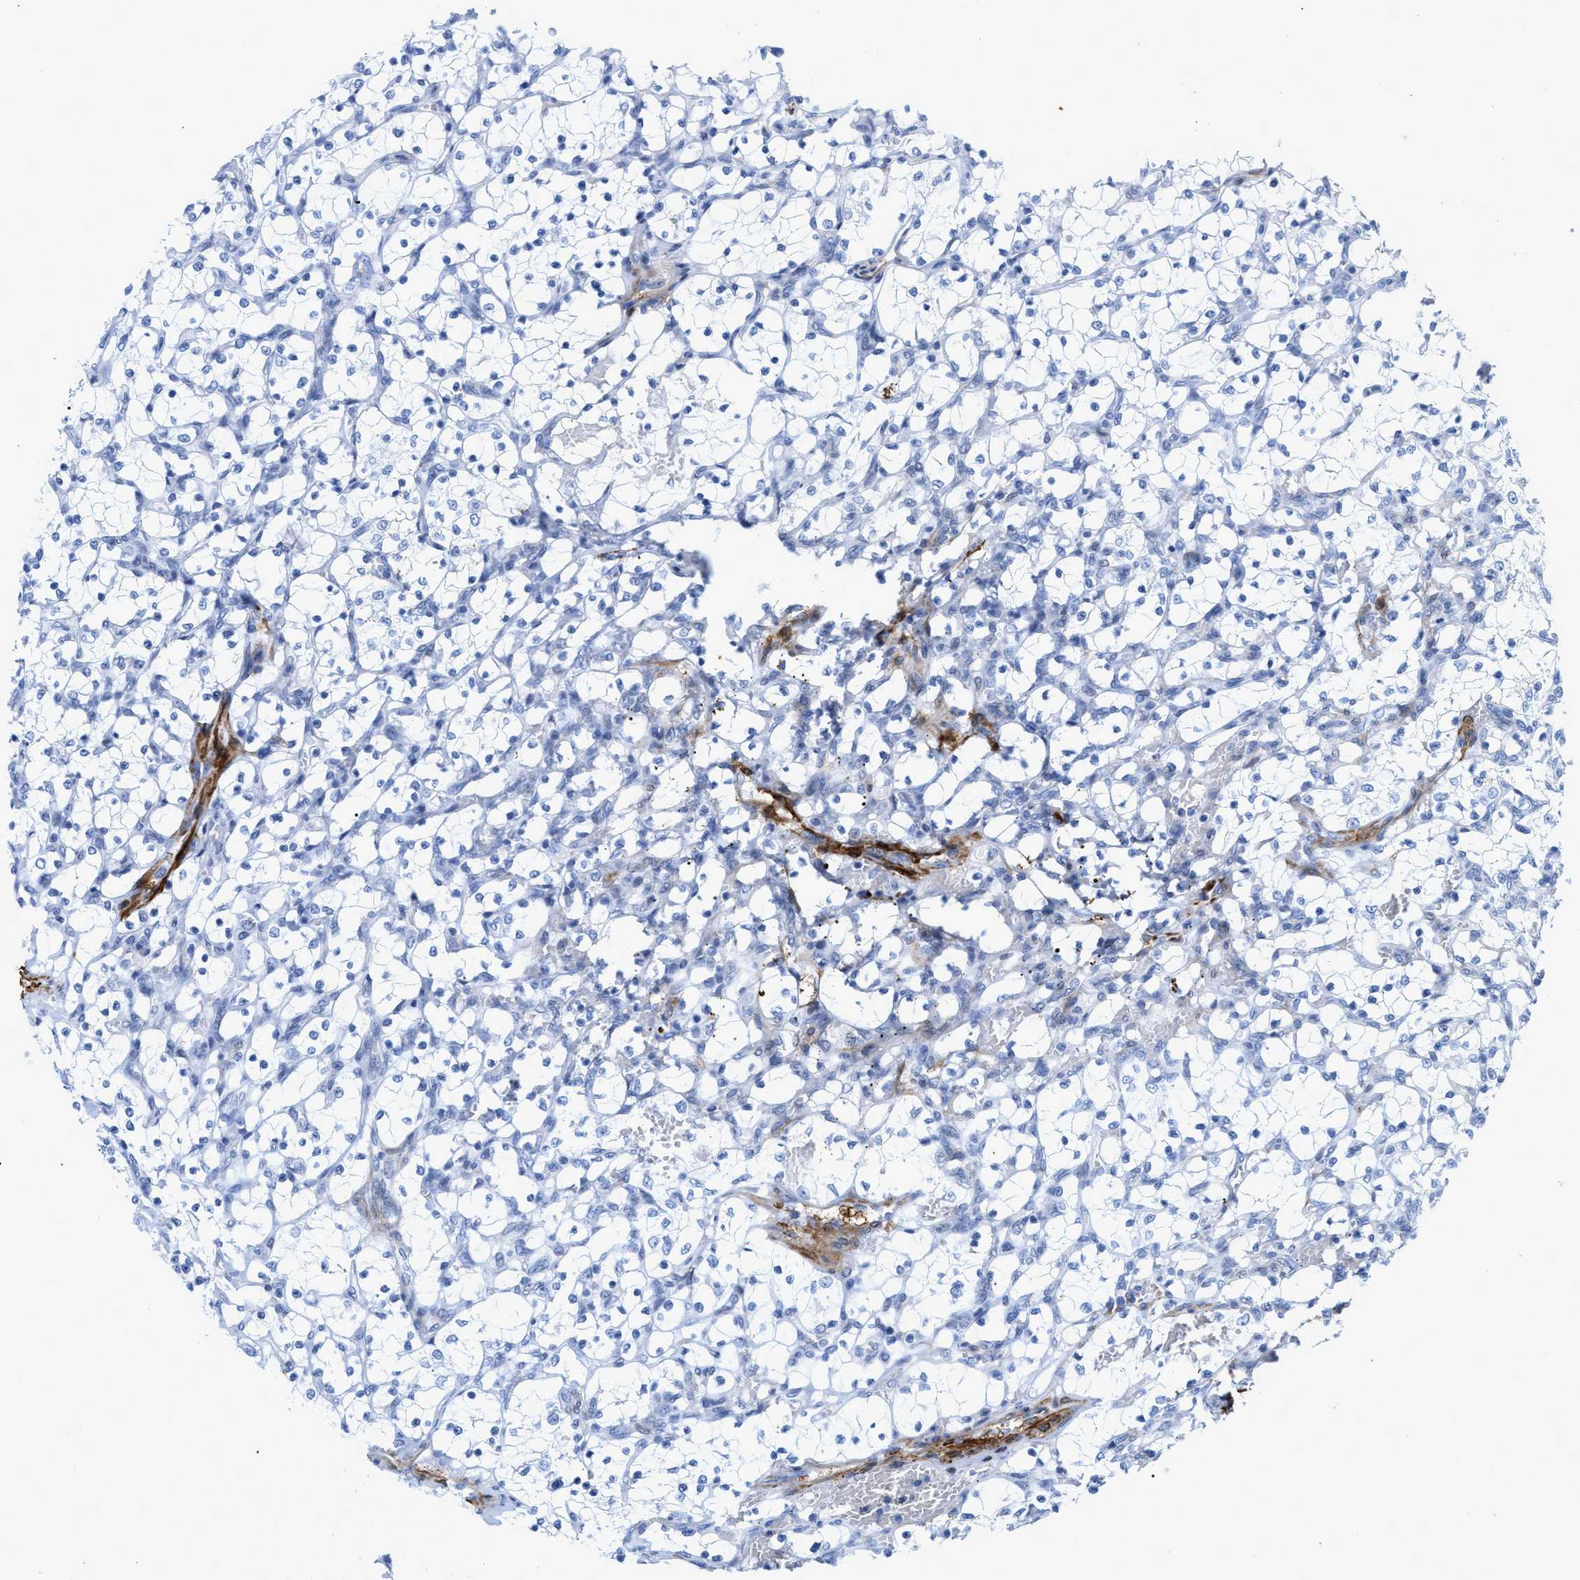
{"staining": {"intensity": "negative", "quantity": "none", "location": "none"}, "tissue": "renal cancer", "cell_type": "Tumor cells", "image_type": "cancer", "snomed": [{"axis": "morphology", "description": "Adenocarcinoma, NOS"}, {"axis": "topography", "description": "Kidney"}], "caption": "Immunohistochemistry (IHC) photomicrograph of neoplastic tissue: renal cancer (adenocarcinoma) stained with DAB (3,3'-diaminobenzidine) exhibits no significant protein expression in tumor cells.", "gene": "TAGLN", "patient": {"sex": "female", "age": 69}}